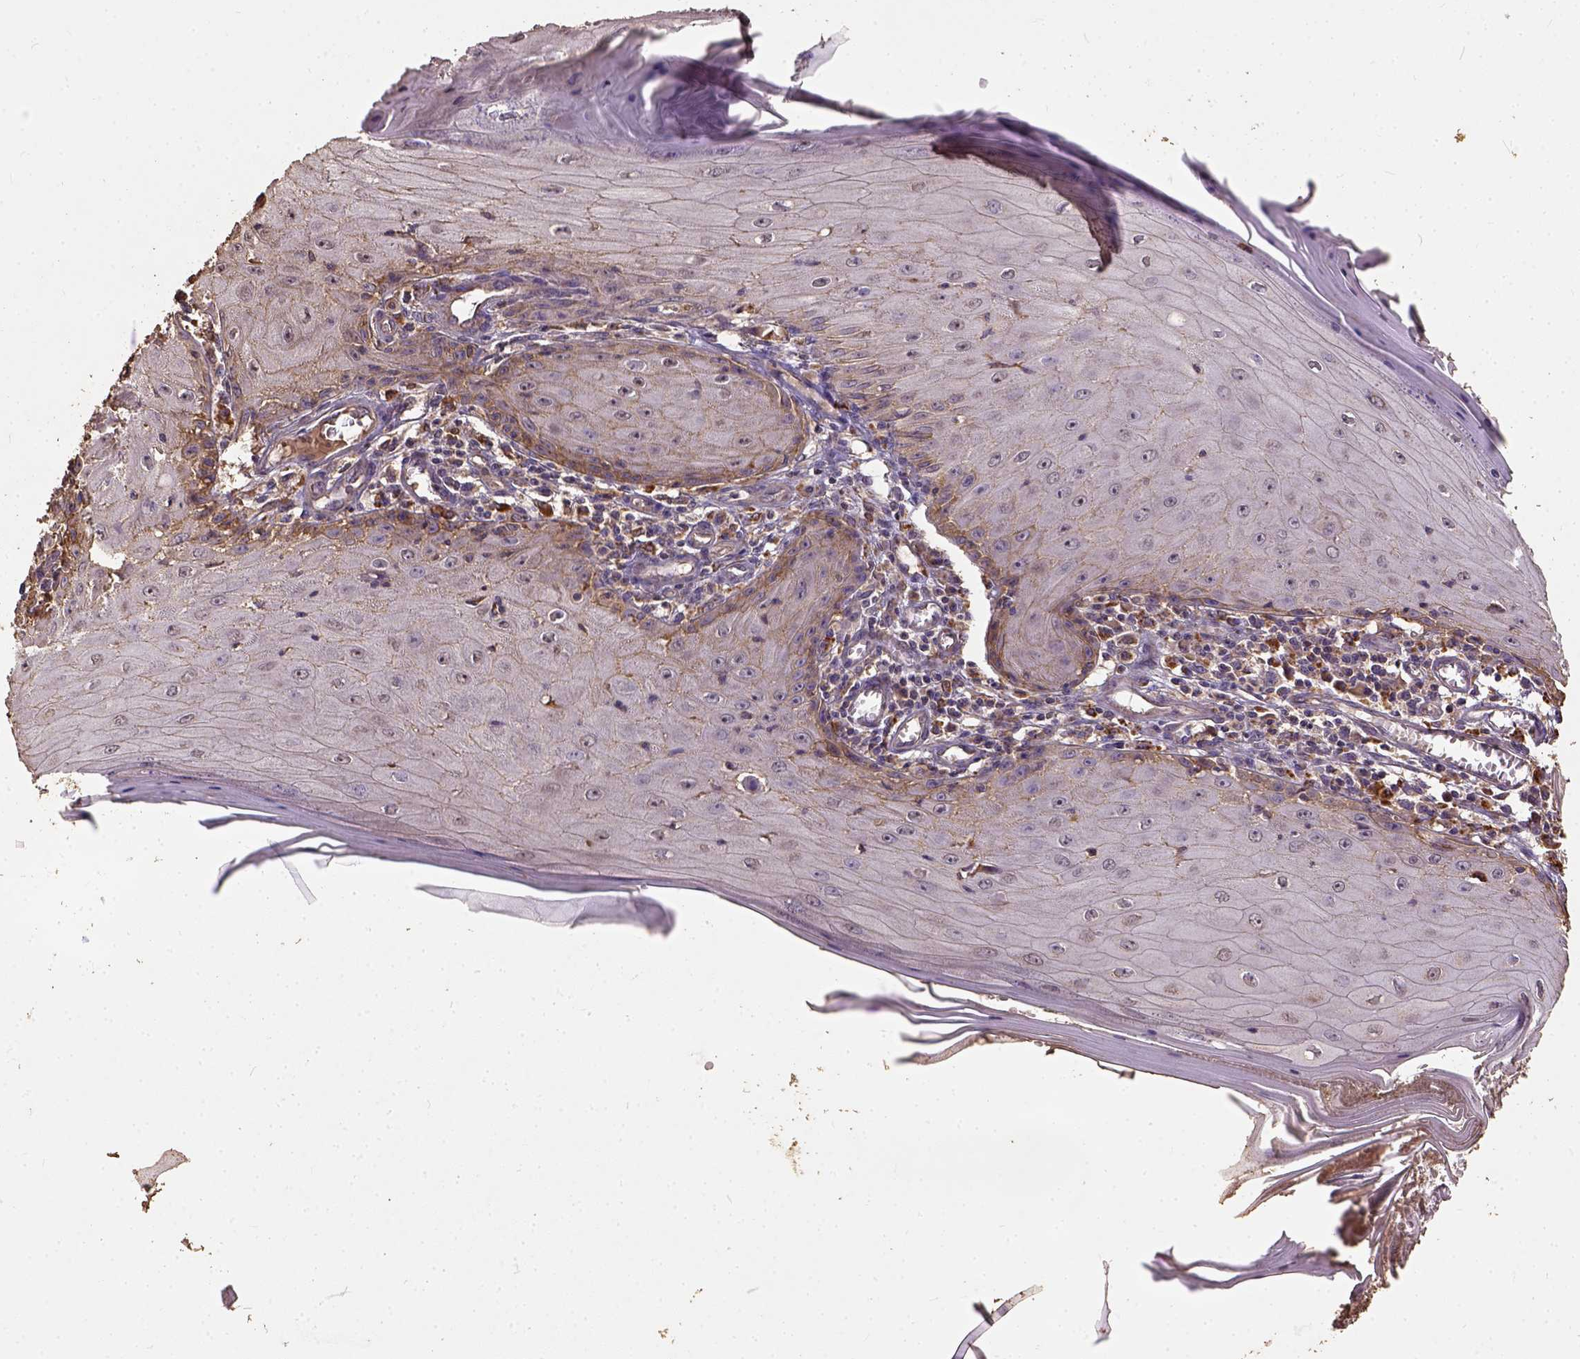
{"staining": {"intensity": "weak", "quantity": ">75%", "location": "cytoplasmic/membranous"}, "tissue": "skin cancer", "cell_type": "Tumor cells", "image_type": "cancer", "snomed": [{"axis": "morphology", "description": "Squamous cell carcinoma, NOS"}, {"axis": "topography", "description": "Skin"}], "caption": "A brown stain highlights weak cytoplasmic/membranous expression of a protein in skin cancer tumor cells. Nuclei are stained in blue.", "gene": "ATP1B3", "patient": {"sex": "female", "age": 73}}